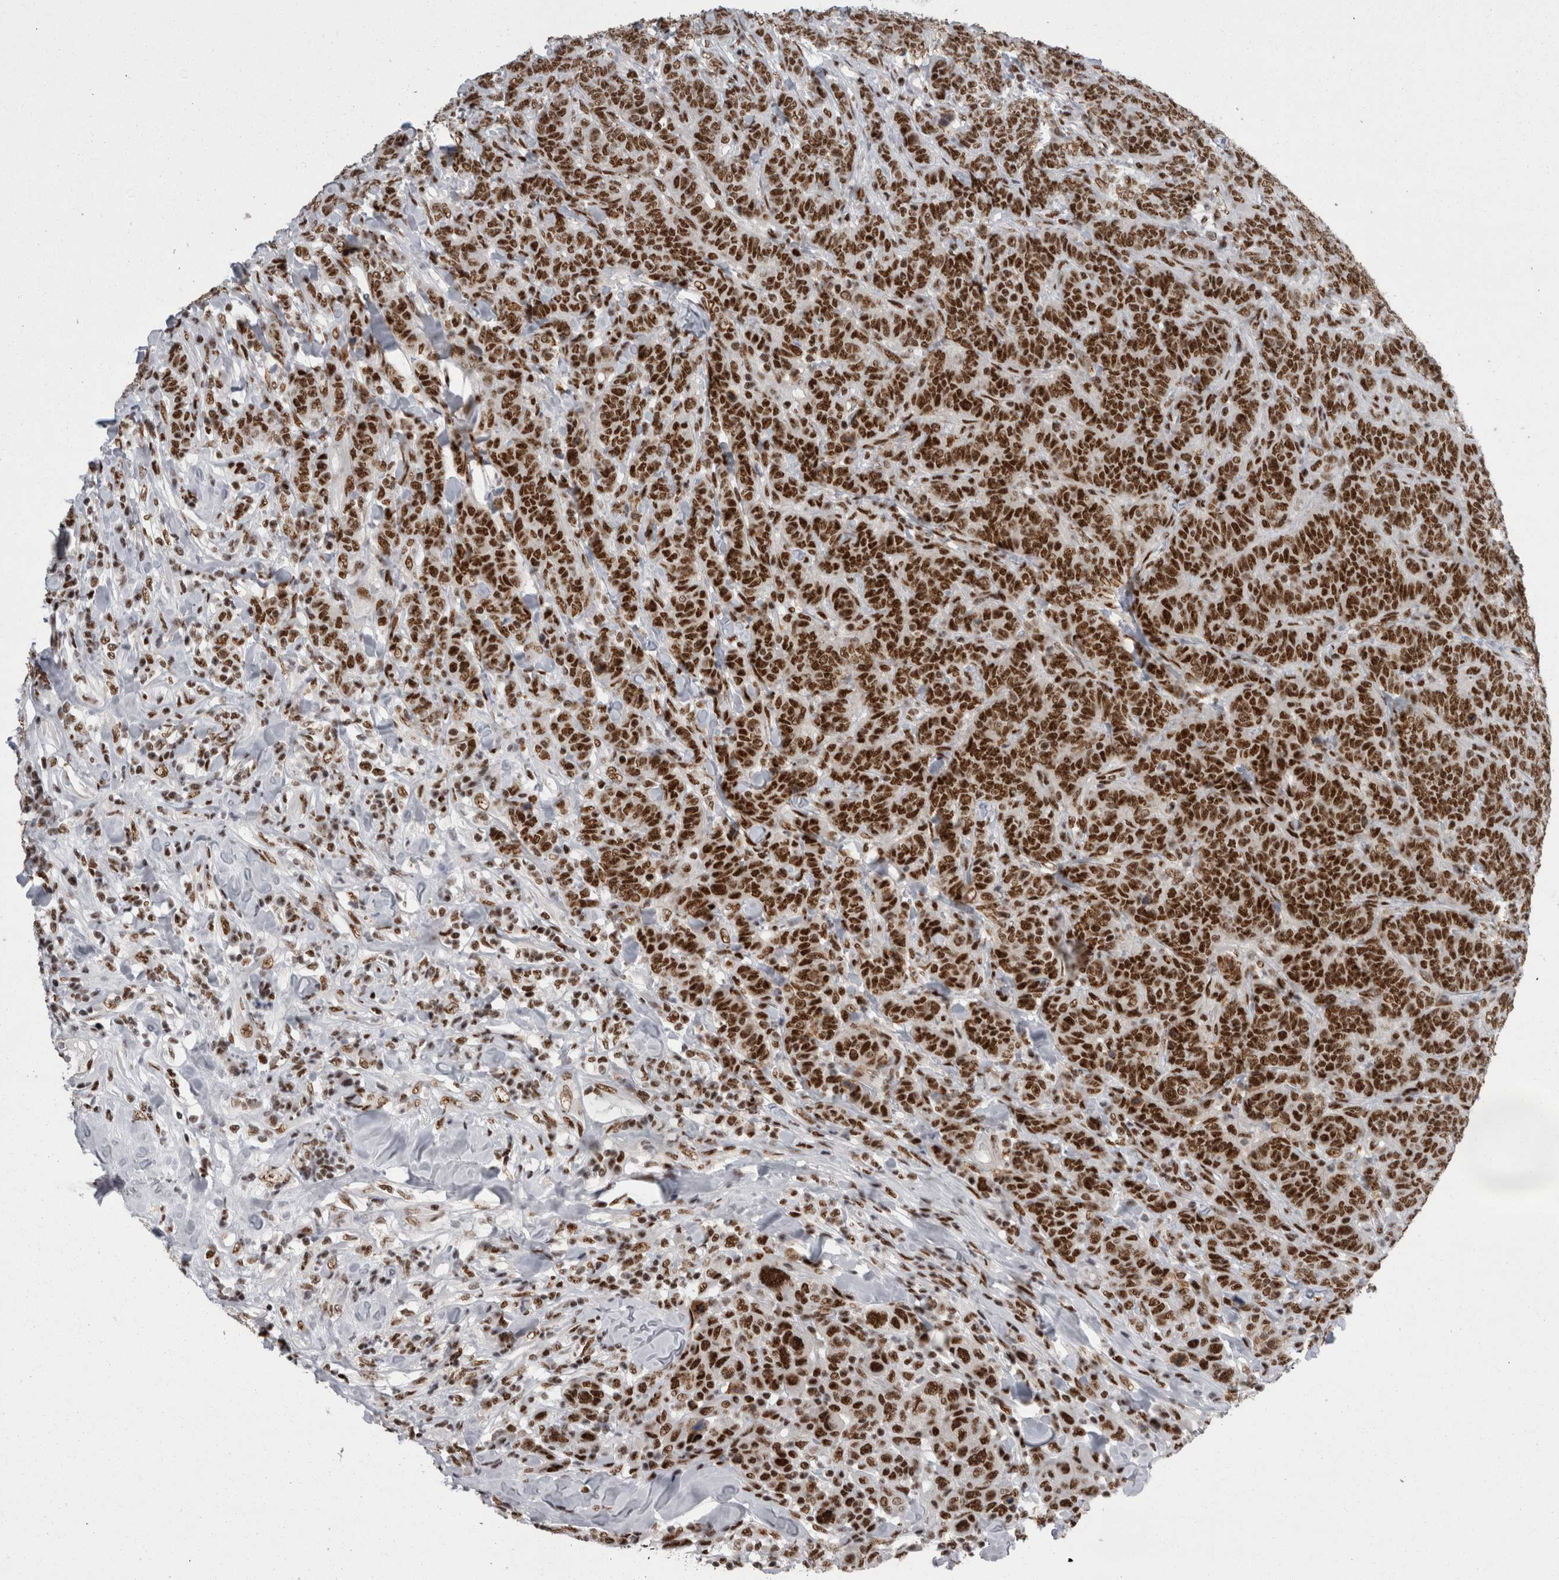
{"staining": {"intensity": "strong", "quantity": ">75%", "location": "nuclear"}, "tissue": "breast cancer", "cell_type": "Tumor cells", "image_type": "cancer", "snomed": [{"axis": "morphology", "description": "Duct carcinoma"}, {"axis": "topography", "description": "Breast"}], "caption": "Breast cancer stained with a protein marker reveals strong staining in tumor cells.", "gene": "SNRNP40", "patient": {"sex": "female", "age": 37}}